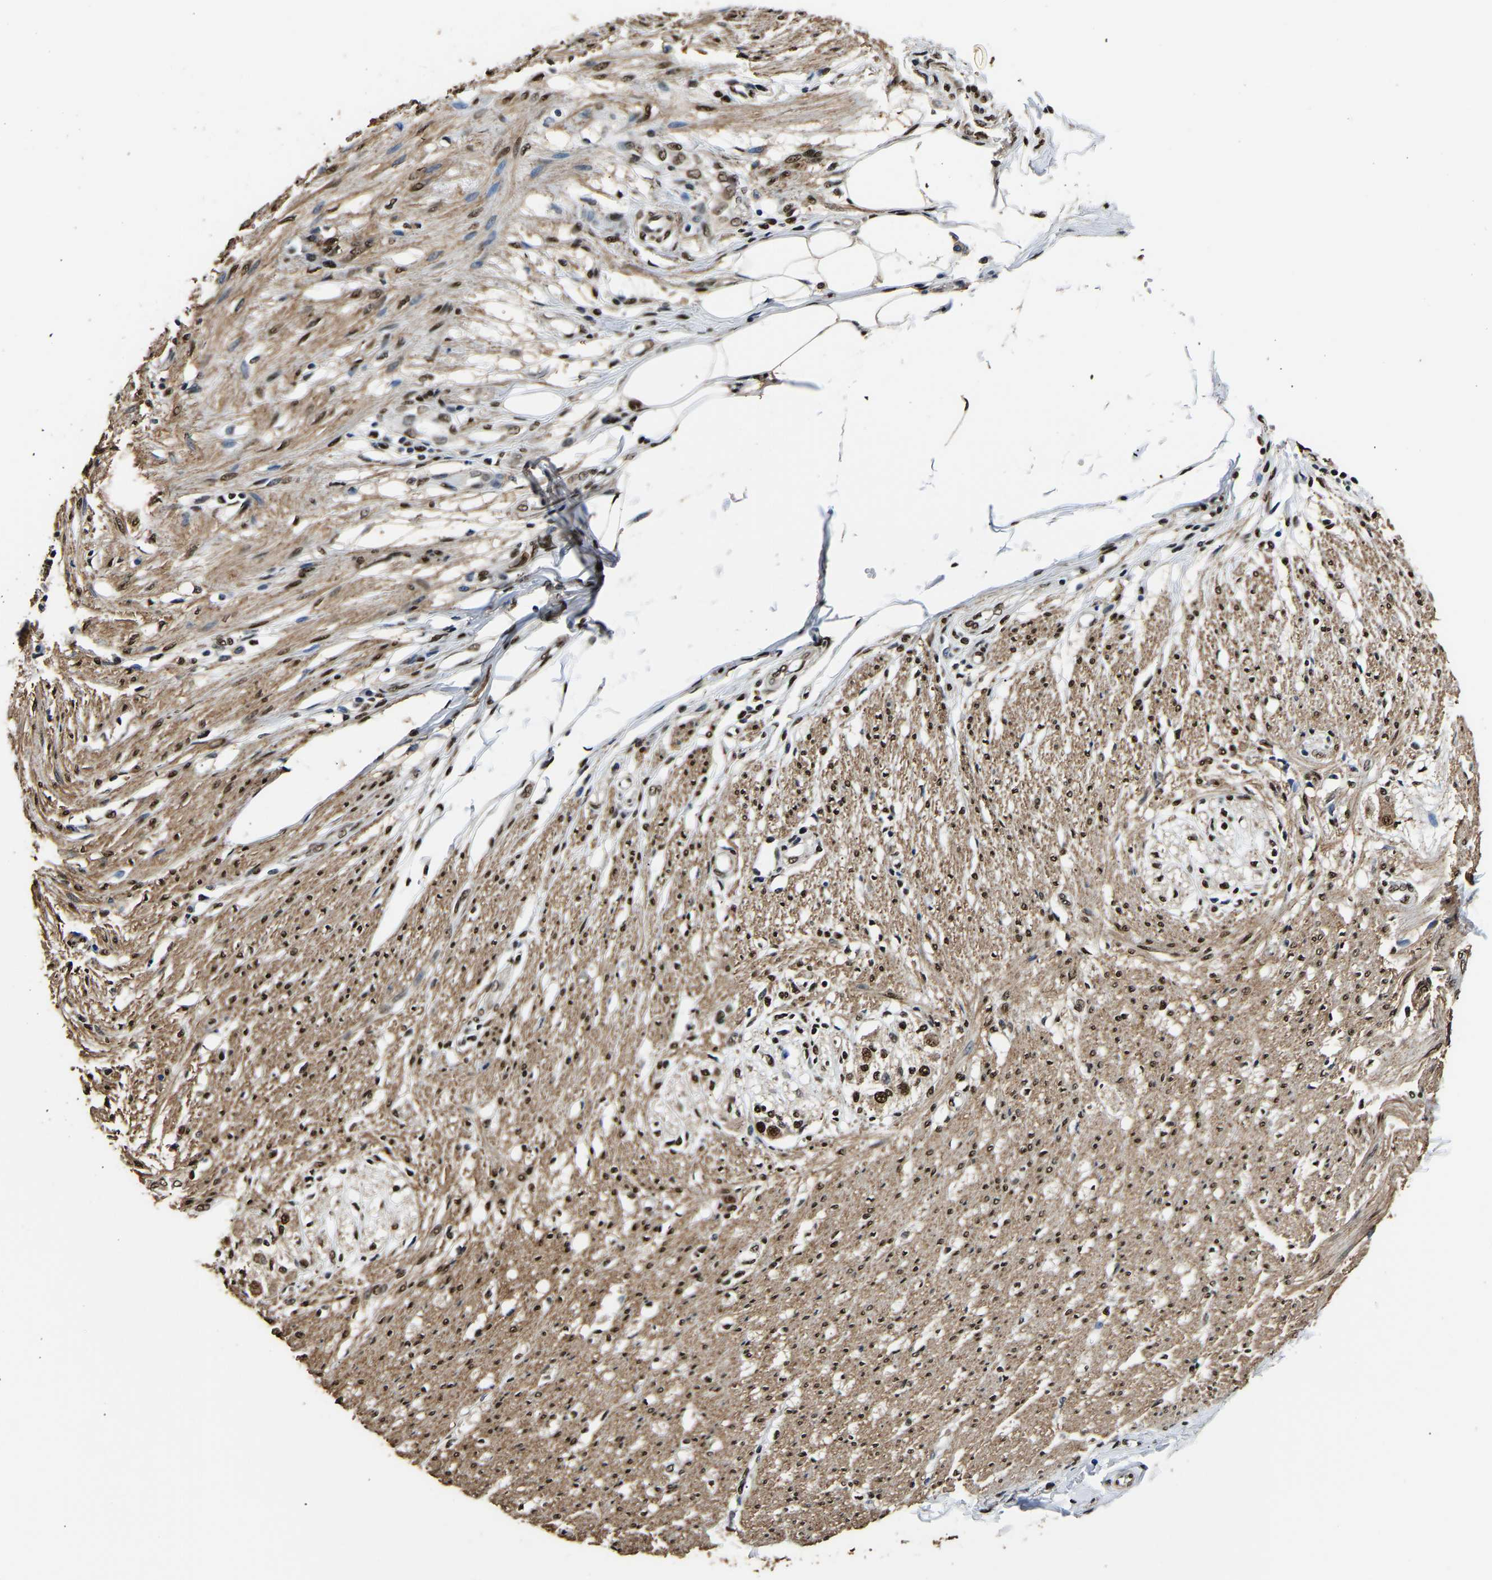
{"staining": {"intensity": "moderate", "quantity": ">75%", "location": "cytoplasmic/membranous,nuclear"}, "tissue": "smooth muscle", "cell_type": "Smooth muscle cells", "image_type": "normal", "snomed": [{"axis": "morphology", "description": "Normal tissue, NOS"}, {"axis": "morphology", "description": "Adenocarcinoma, NOS"}, {"axis": "topography", "description": "Colon"}, {"axis": "topography", "description": "Peripheral nerve tissue"}], "caption": "Smooth muscle stained with a brown dye demonstrates moderate cytoplasmic/membranous,nuclear positive expression in about >75% of smooth muscle cells.", "gene": "SAFB", "patient": {"sex": "male", "age": 14}}